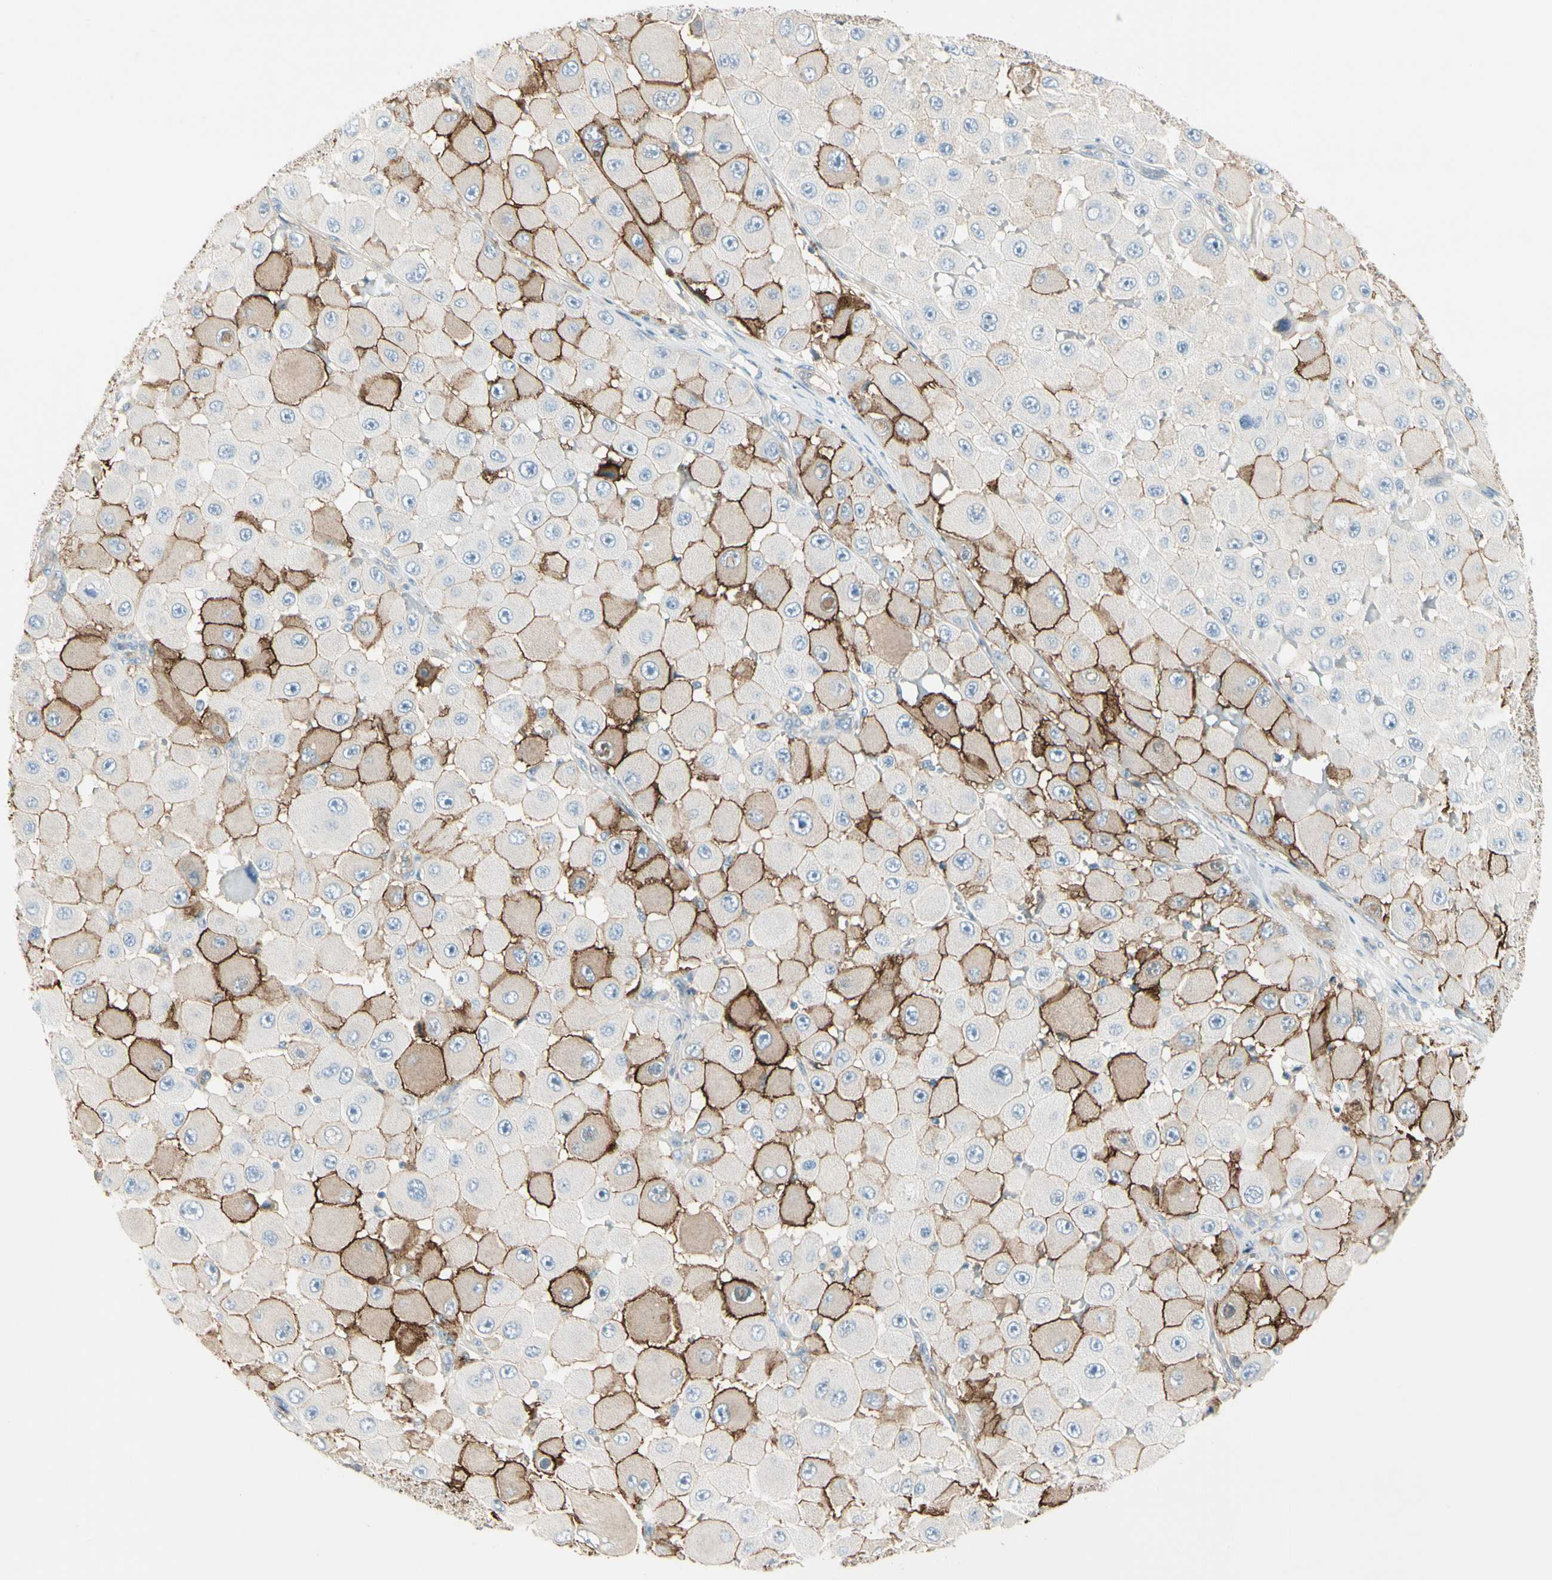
{"staining": {"intensity": "moderate", "quantity": ">75%", "location": "cytoplasmic/membranous"}, "tissue": "melanoma", "cell_type": "Tumor cells", "image_type": "cancer", "snomed": [{"axis": "morphology", "description": "Malignant melanoma, NOS"}, {"axis": "topography", "description": "Skin"}], "caption": "This is an image of immunohistochemistry (IHC) staining of malignant melanoma, which shows moderate staining in the cytoplasmic/membranous of tumor cells.", "gene": "ITGA3", "patient": {"sex": "female", "age": 81}}